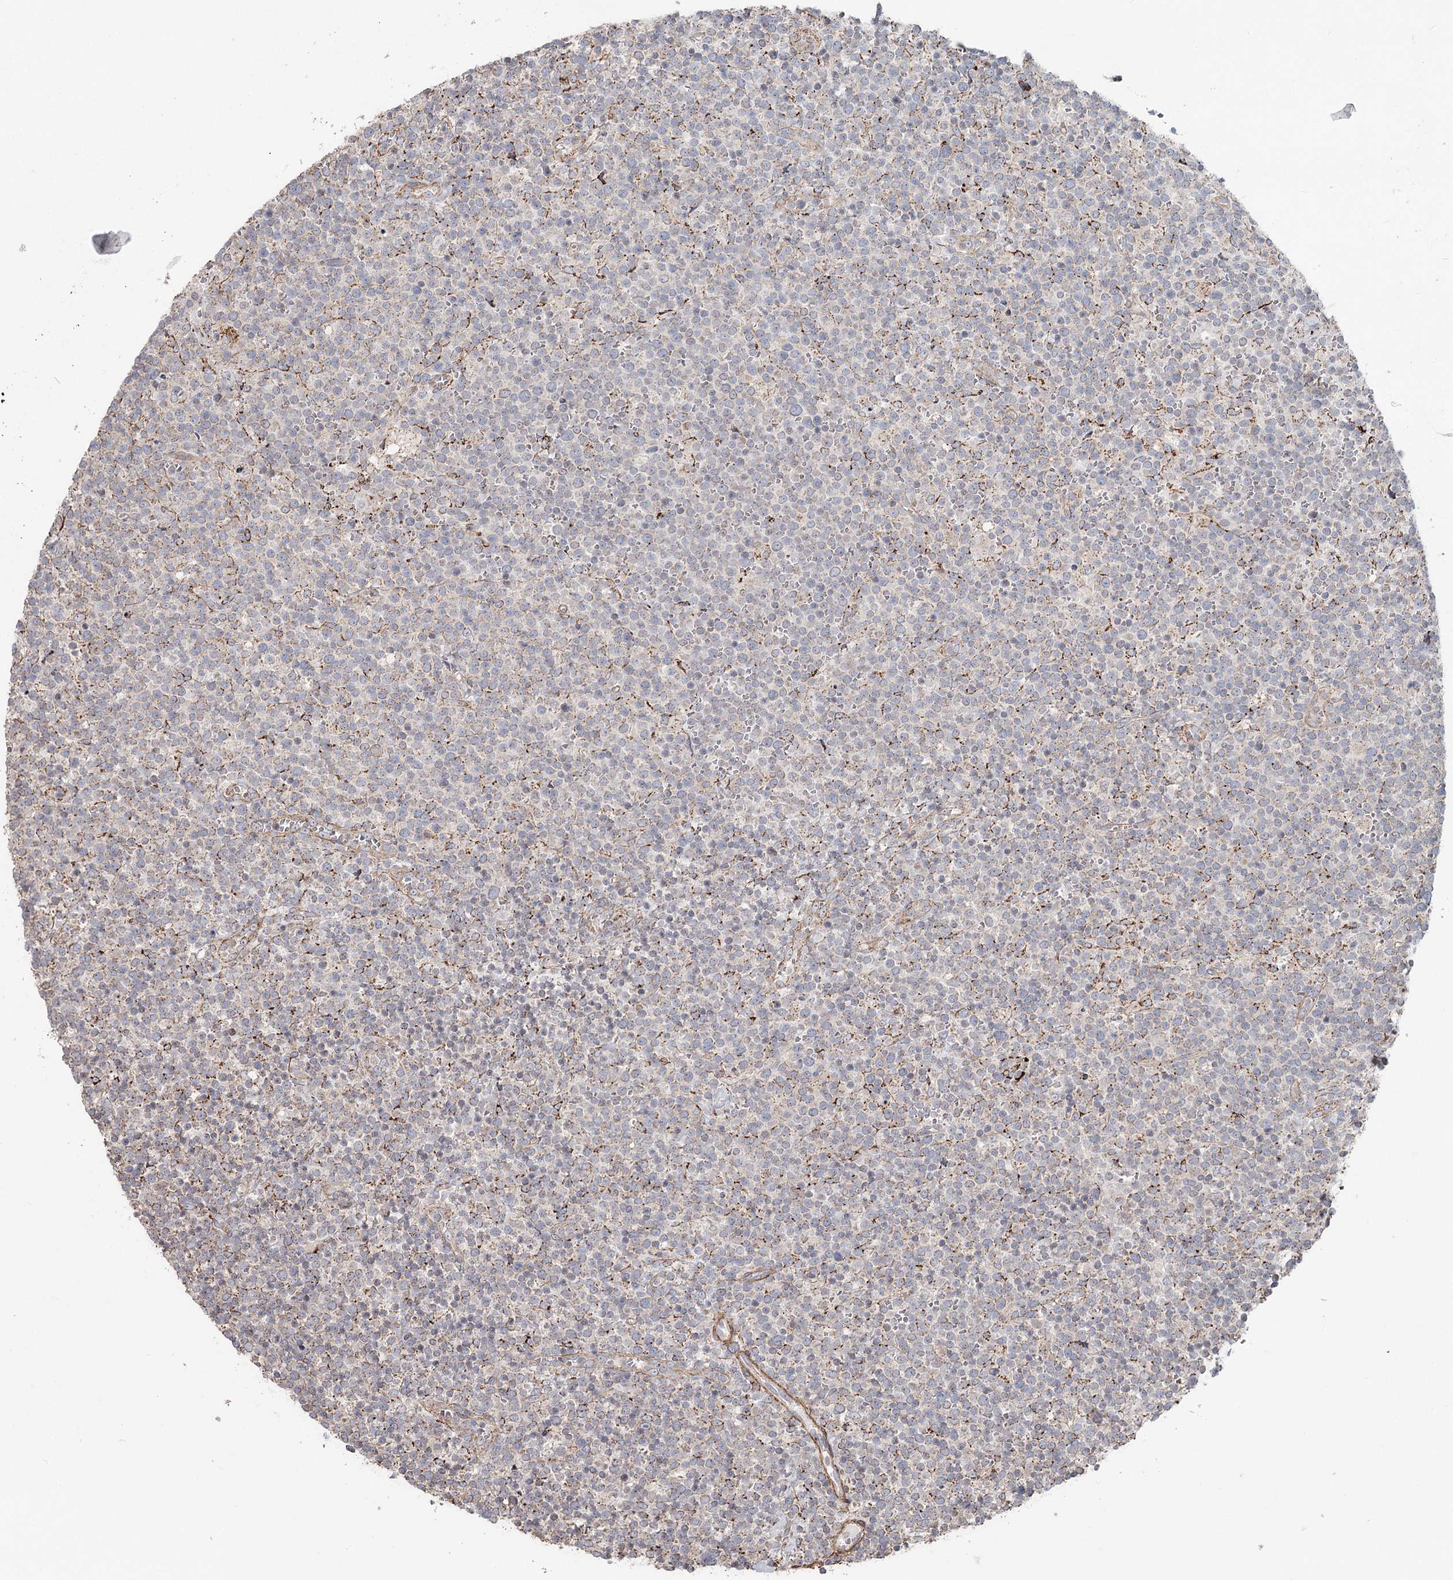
{"staining": {"intensity": "negative", "quantity": "none", "location": "none"}, "tissue": "lymphoma", "cell_type": "Tumor cells", "image_type": "cancer", "snomed": [{"axis": "morphology", "description": "Malignant lymphoma, non-Hodgkin's type, High grade"}, {"axis": "topography", "description": "Lymph node"}], "caption": "Tumor cells show no significant protein expression in lymphoma.", "gene": "DHRS9", "patient": {"sex": "male", "age": 61}}